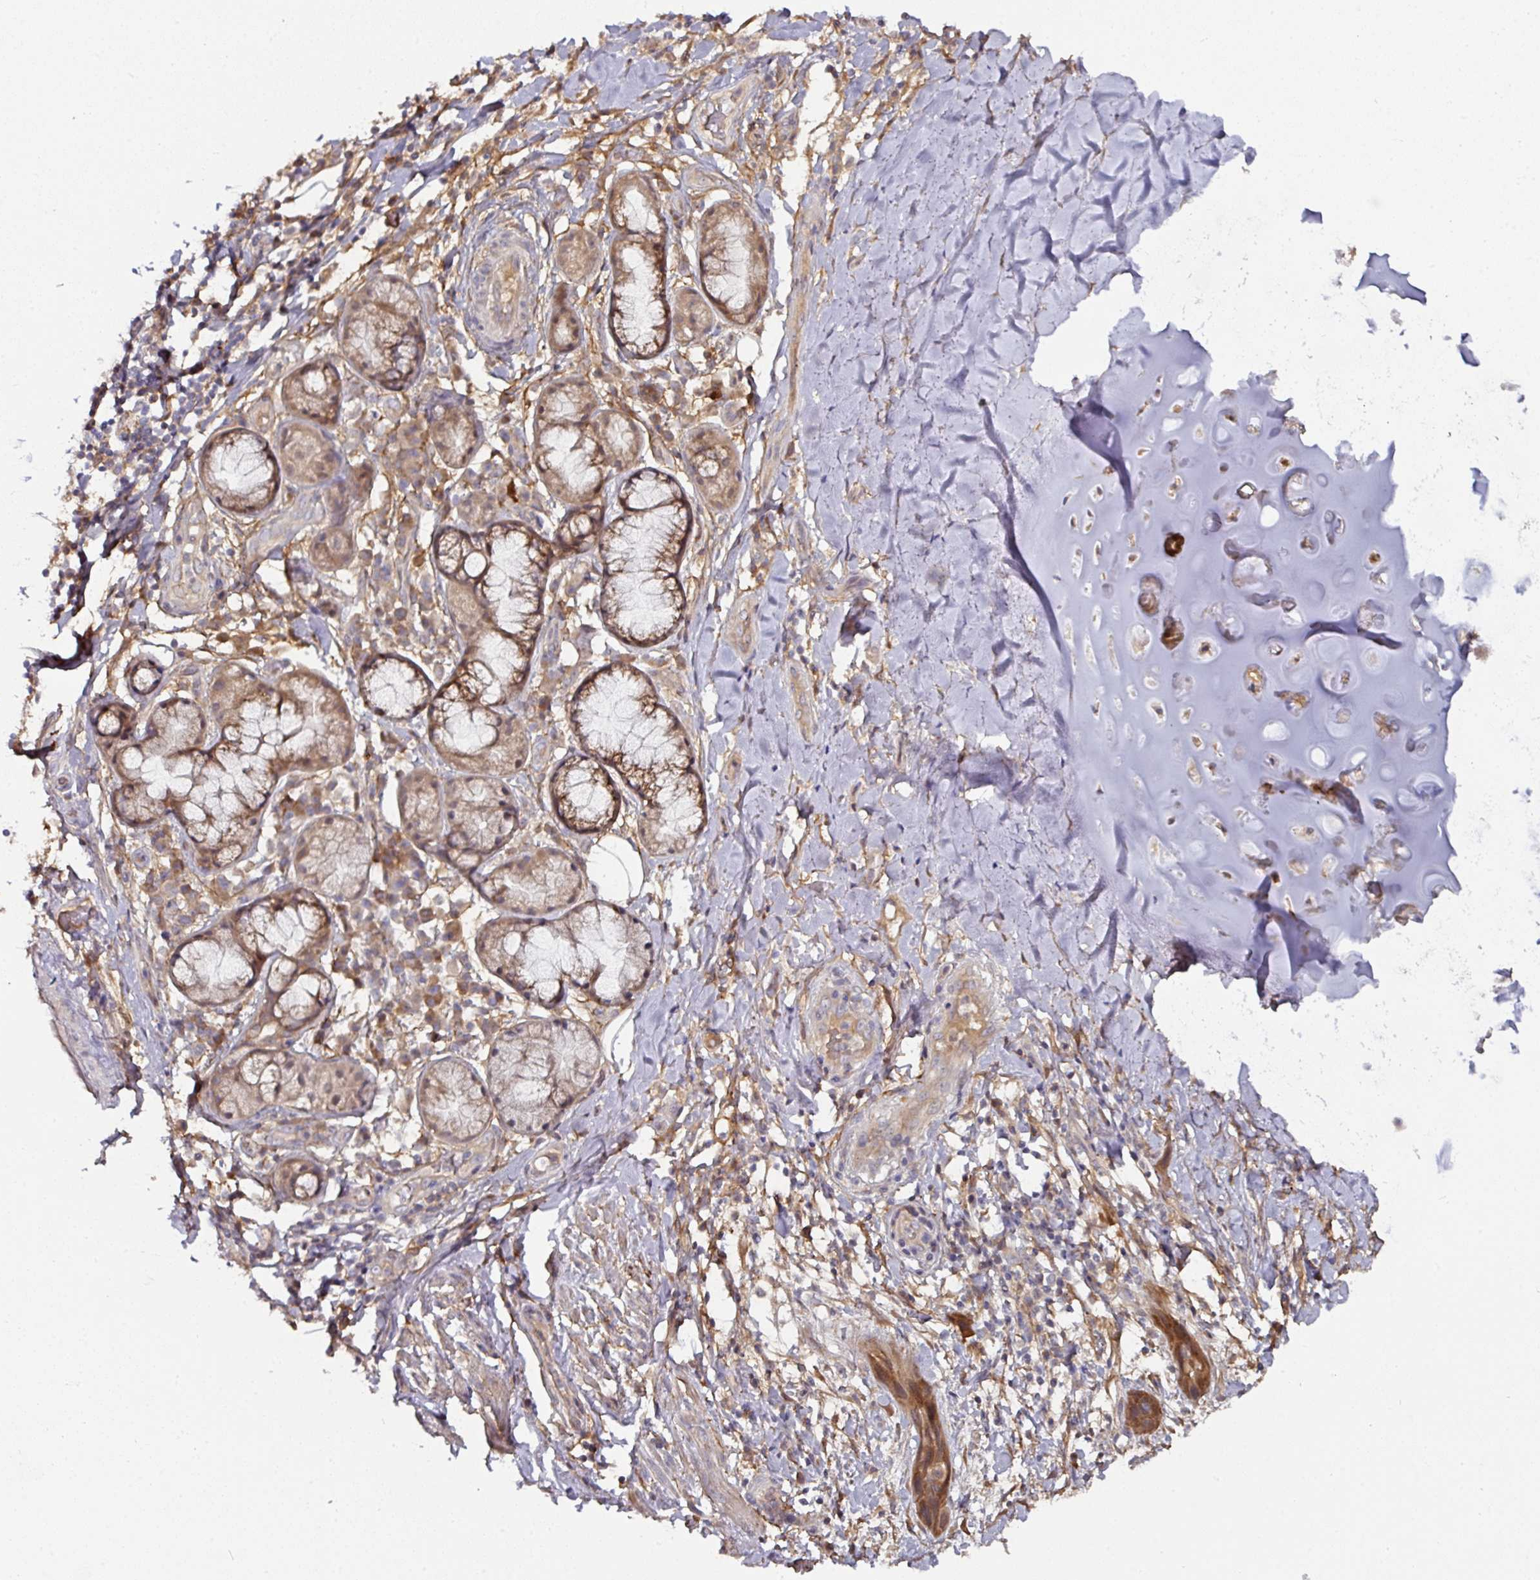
{"staining": {"intensity": "moderate", "quantity": "25%-75%", "location": "cytoplasmic/membranous"}, "tissue": "soft tissue", "cell_type": "Chondrocytes", "image_type": "normal", "snomed": [{"axis": "morphology", "description": "Normal tissue, NOS"}, {"axis": "morphology", "description": "Squamous cell carcinoma, NOS"}, {"axis": "topography", "description": "Bronchus"}, {"axis": "topography", "description": "Lung"}], "caption": "Moderate cytoplasmic/membranous staining for a protein is identified in approximately 25%-75% of chondrocytes of benign soft tissue using IHC.", "gene": "CTDSP2", "patient": {"sex": "female", "age": 70}}